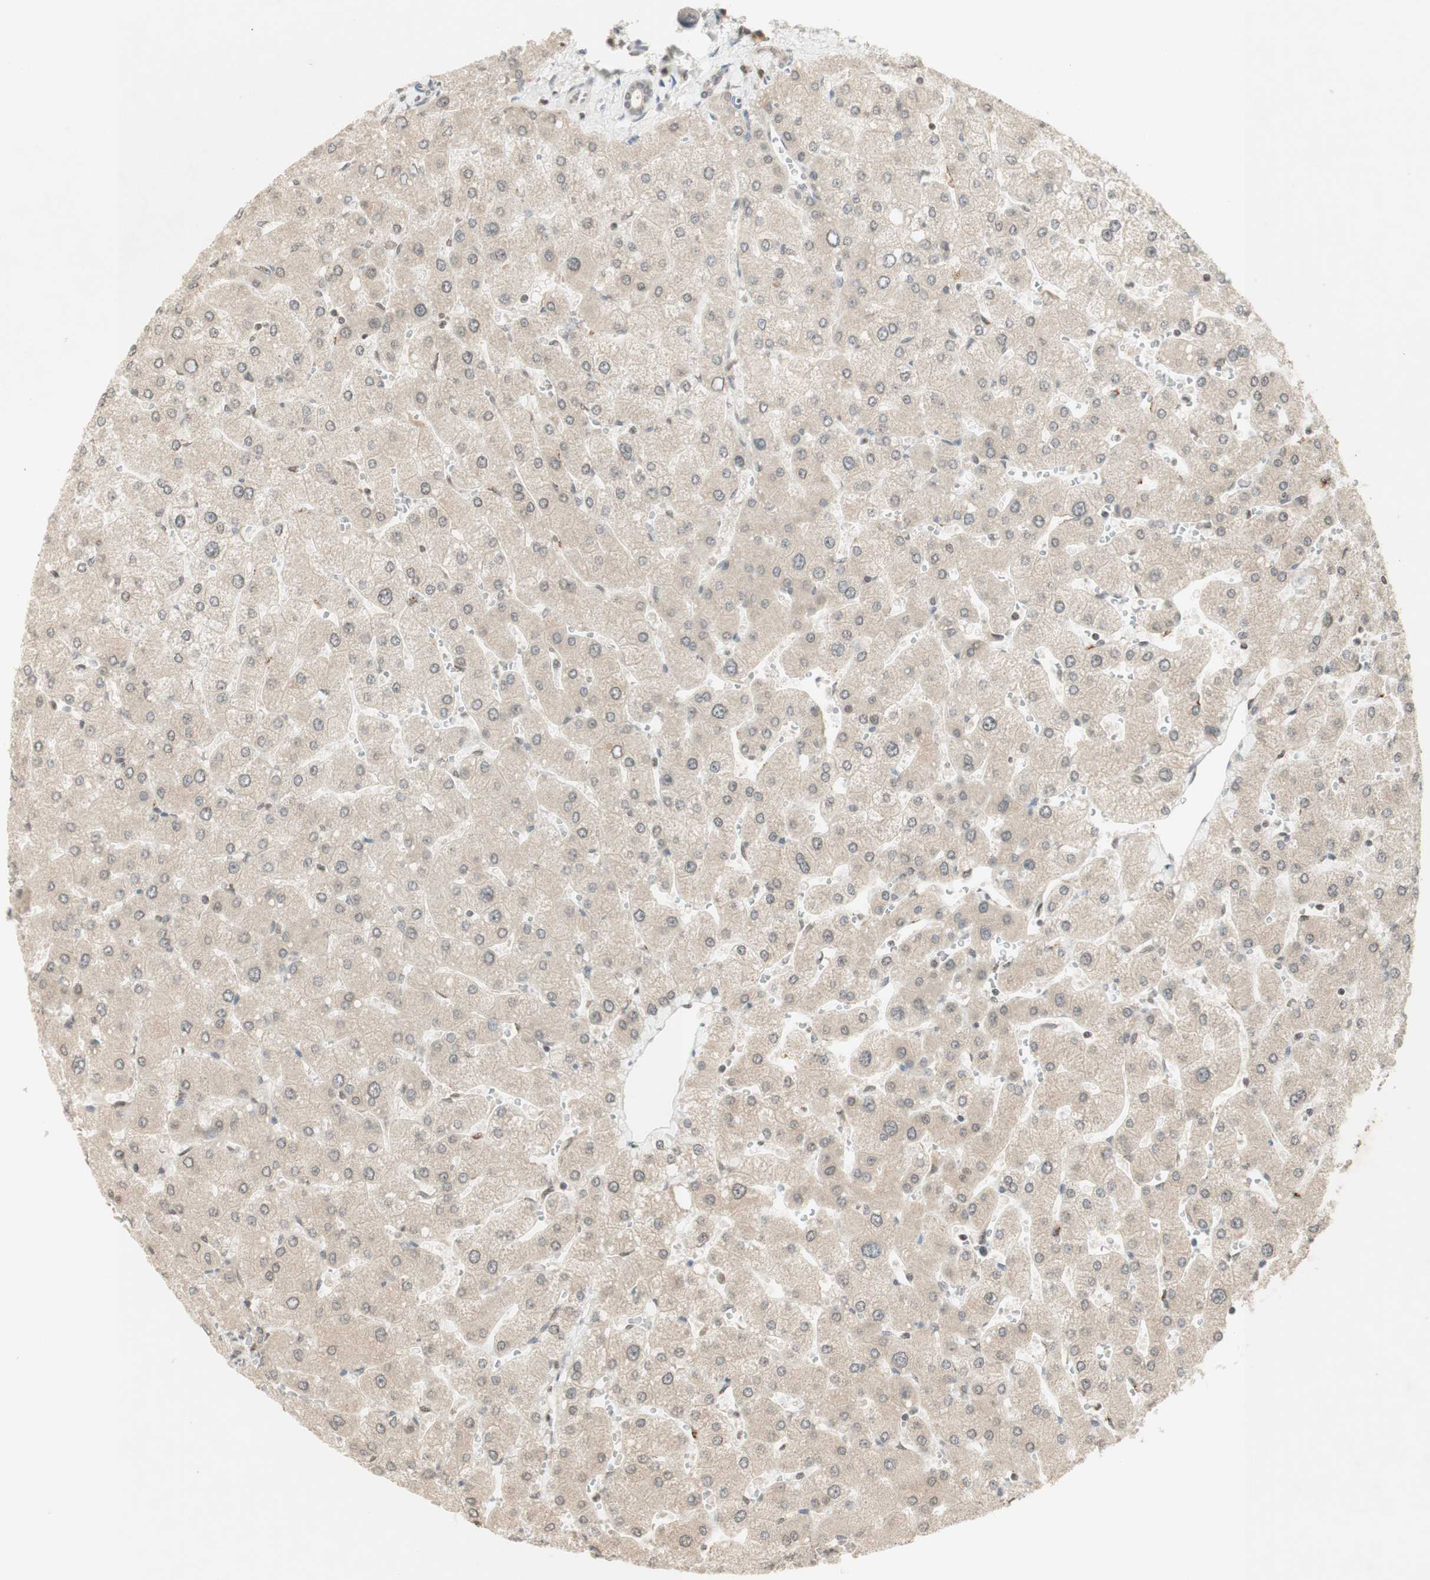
{"staining": {"intensity": "weak", "quantity": "<25%", "location": "cytoplasmic/membranous"}, "tissue": "liver", "cell_type": "Cholangiocytes", "image_type": "normal", "snomed": [{"axis": "morphology", "description": "Normal tissue, NOS"}, {"axis": "topography", "description": "Liver"}], "caption": "Image shows no significant protein staining in cholangiocytes of unremarkable liver.", "gene": "GLI1", "patient": {"sex": "male", "age": 55}}